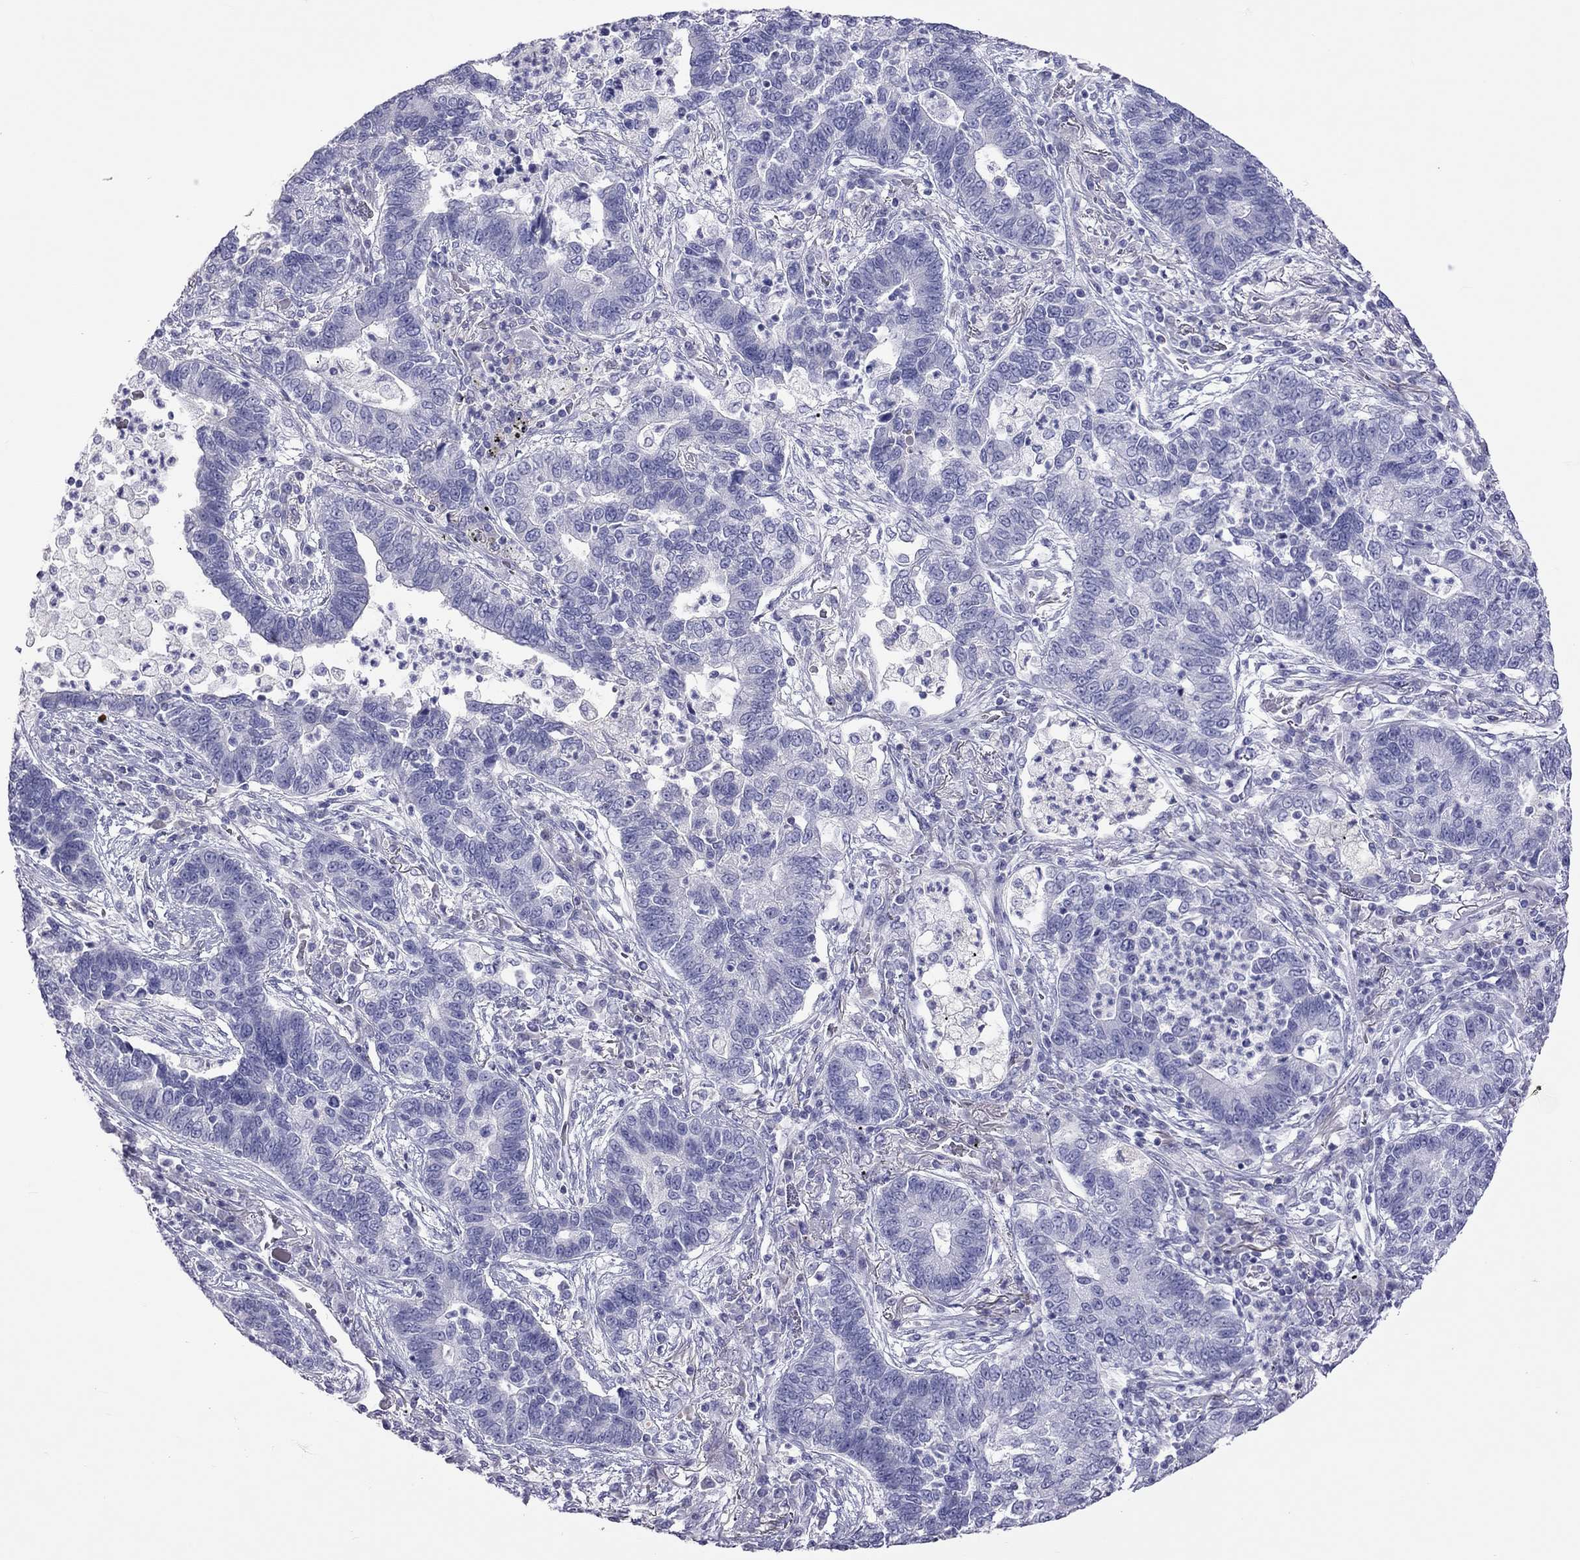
{"staining": {"intensity": "negative", "quantity": "none", "location": "none"}, "tissue": "lung cancer", "cell_type": "Tumor cells", "image_type": "cancer", "snomed": [{"axis": "morphology", "description": "Adenocarcinoma, NOS"}, {"axis": "topography", "description": "Lung"}], "caption": "Human adenocarcinoma (lung) stained for a protein using immunohistochemistry (IHC) exhibits no positivity in tumor cells.", "gene": "STAG3", "patient": {"sex": "female", "age": 57}}